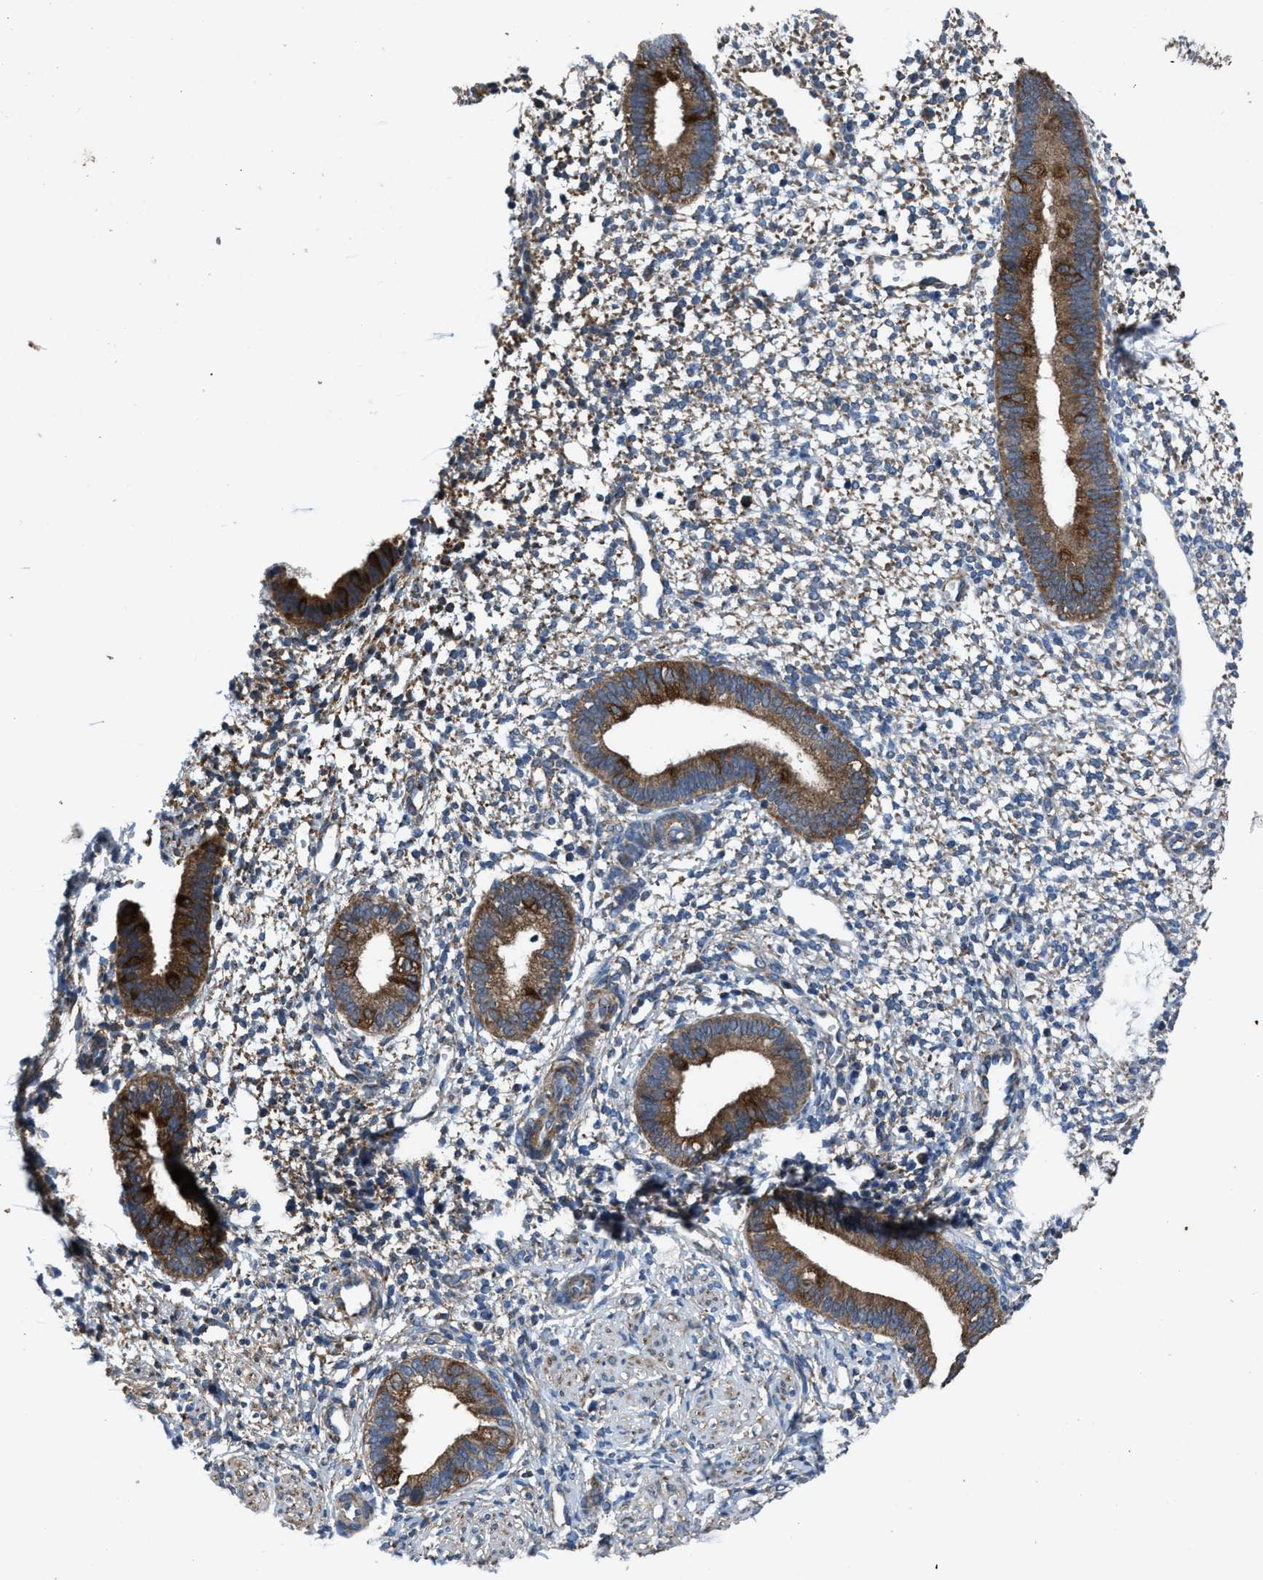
{"staining": {"intensity": "negative", "quantity": "none", "location": "none"}, "tissue": "endometrium", "cell_type": "Cells in endometrial stroma", "image_type": "normal", "snomed": [{"axis": "morphology", "description": "Normal tissue, NOS"}, {"axis": "topography", "description": "Endometrium"}], "caption": "High magnification brightfield microscopy of normal endometrium stained with DAB (brown) and counterstained with hematoxylin (blue): cells in endometrial stroma show no significant positivity. (IHC, brightfield microscopy, high magnification).", "gene": "PDP1", "patient": {"sex": "female", "age": 46}}